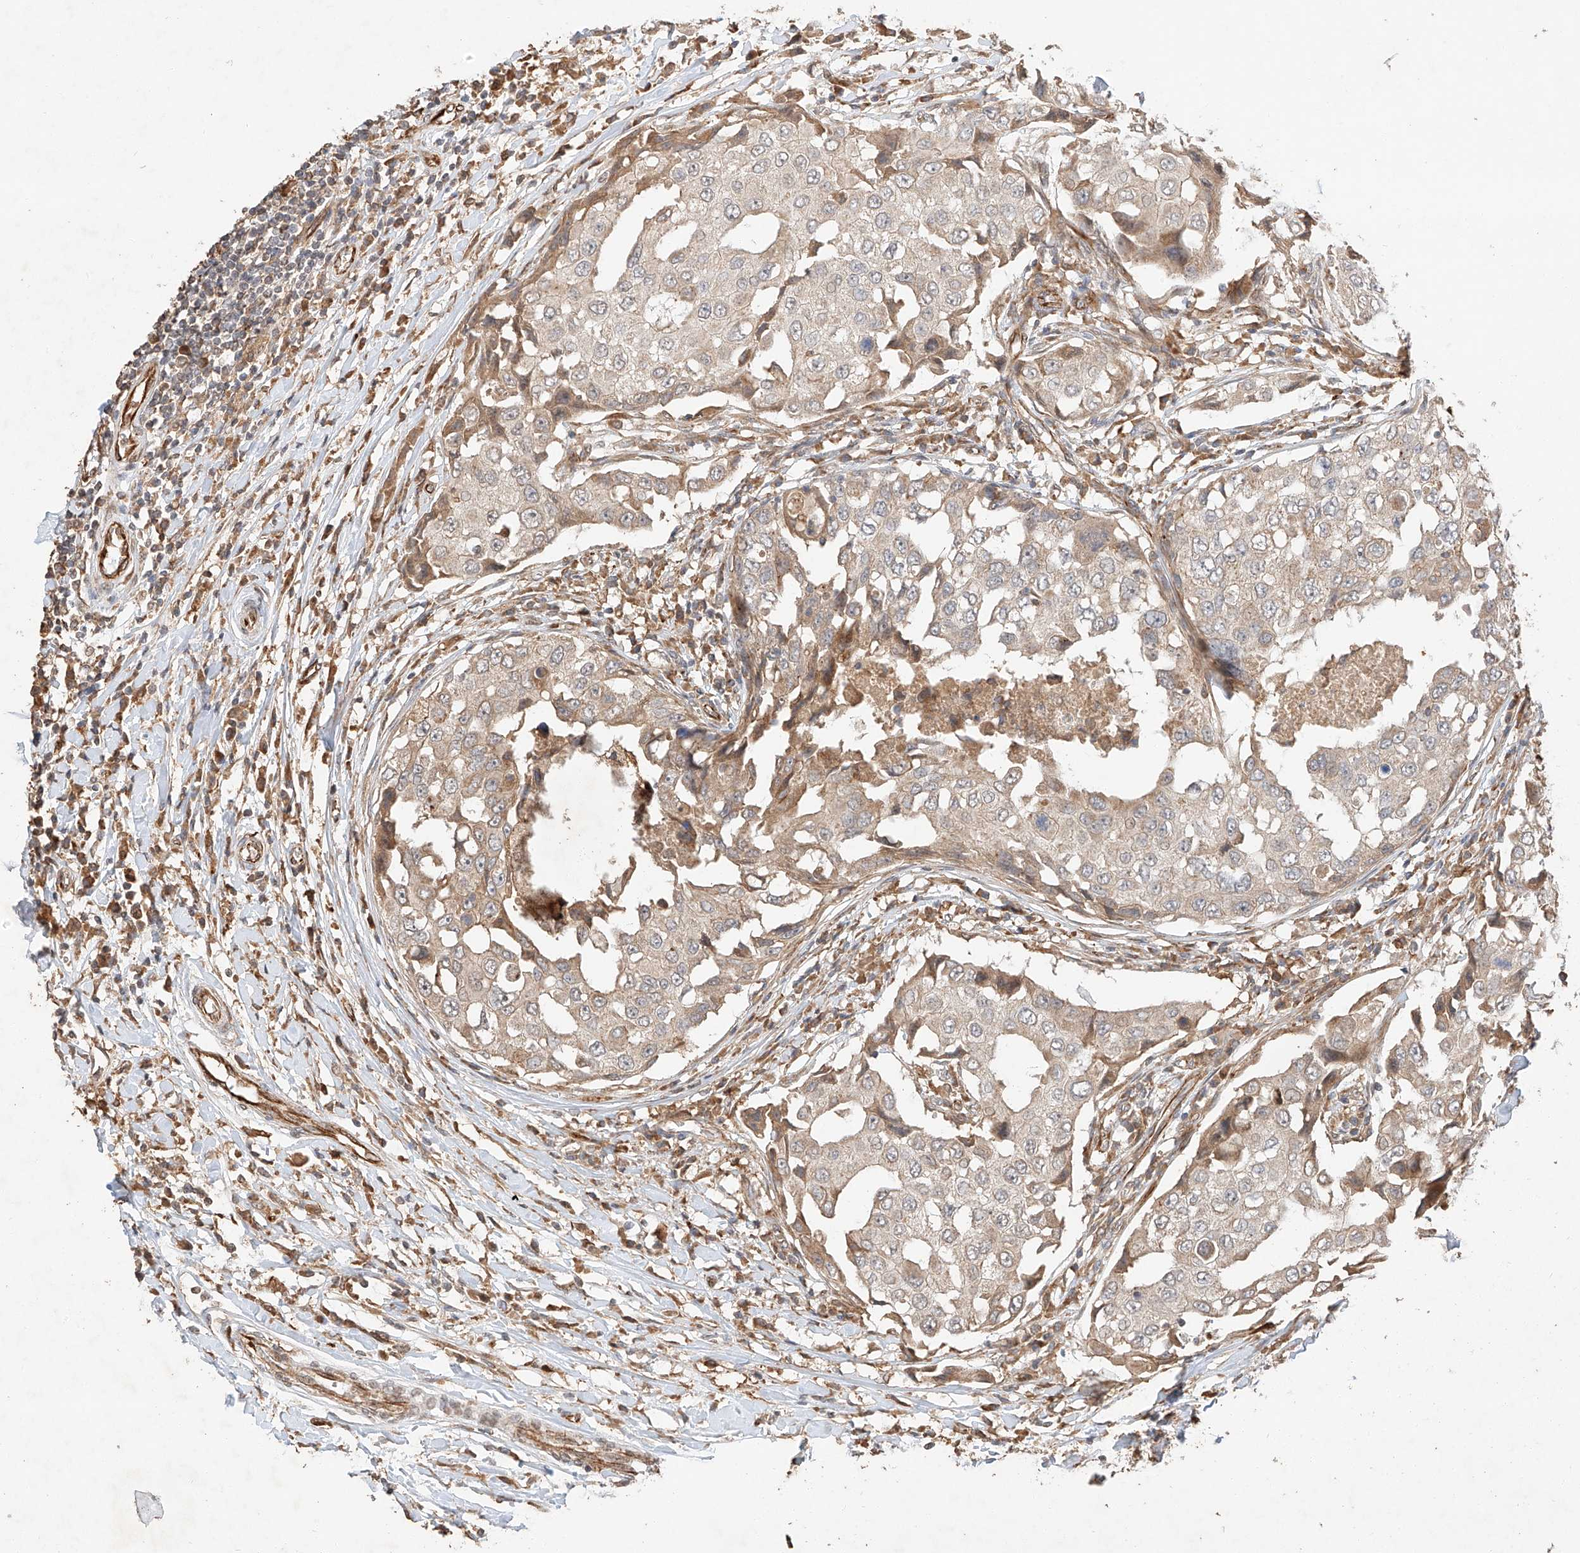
{"staining": {"intensity": "weak", "quantity": "25%-75%", "location": "cytoplasmic/membranous"}, "tissue": "breast cancer", "cell_type": "Tumor cells", "image_type": "cancer", "snomed": [{"axis": "morphology", "description": "Duct carcinoma"}, {"axis": "topography", "description": "Breast"}], "caption": "Human breast cancer (infiltrating ductal carcinoma) stained with a brown dye shows weak cytoplasmic/membranous positive positivity in about 25%-75% of tumor cells.", "gene": "SUSD6", "patient": {"sex": "female", "age": 27}}